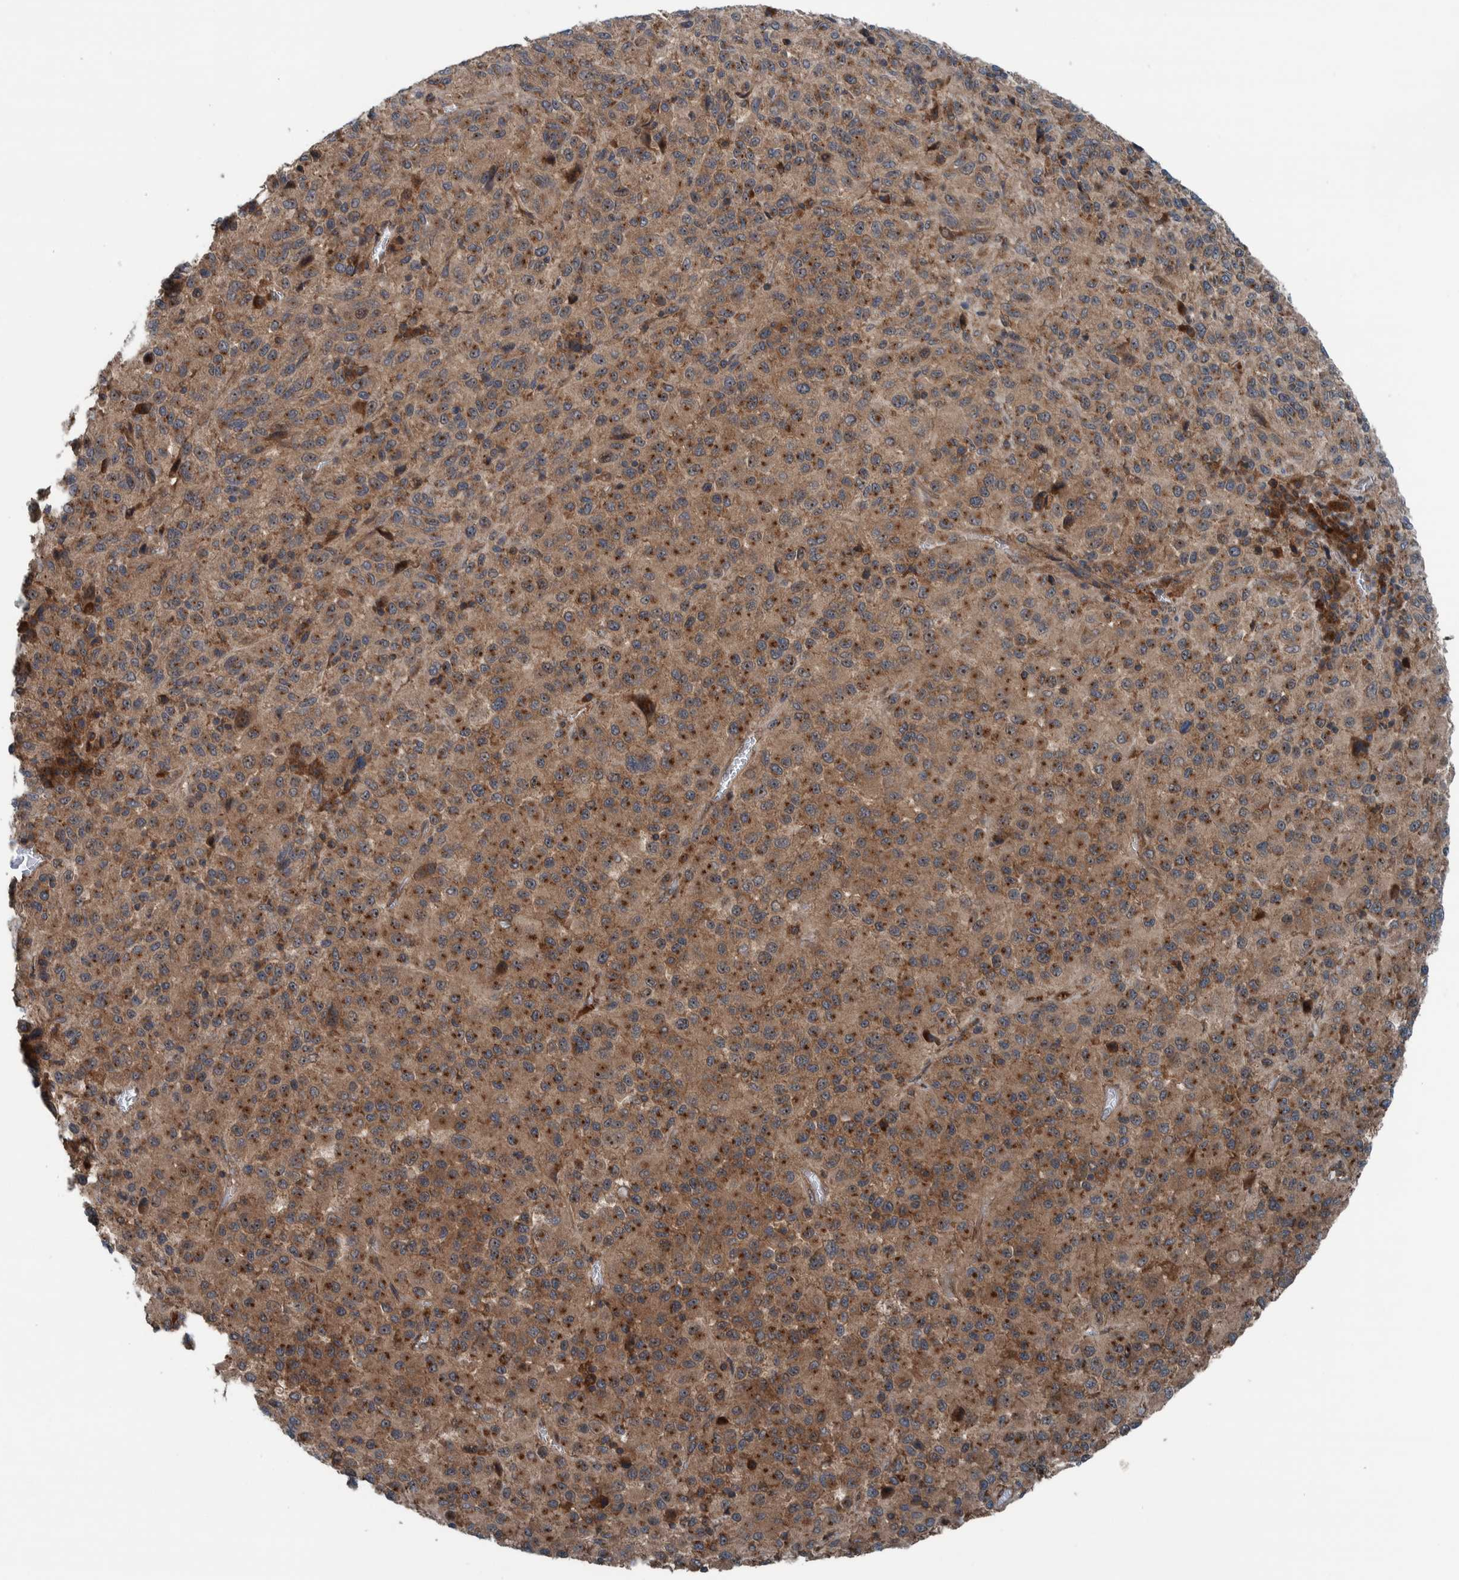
{"staining": {"intensity": "moderate", "quantity": ">75%", "location": "cytoplasmic/membranous"}, "tissue": "melanoma", "cell_type": "Tumor cells", "image_type": "cancer", "snomed": [{"axis": "morphology", "description": "Malignant melanoma, Metastatic site"}, {"axis": "topography", "description": "Lung"}], "caption": "Moderate cytoplasmic/membranous protein staining is identified in approximately >75% of tumor cells in malignant melanoma (metastatic site). (IHC, brightfield microscopy, high magnification).", "gene": "CUEDC1", "patient": {"sex": "male", "age": 64}}